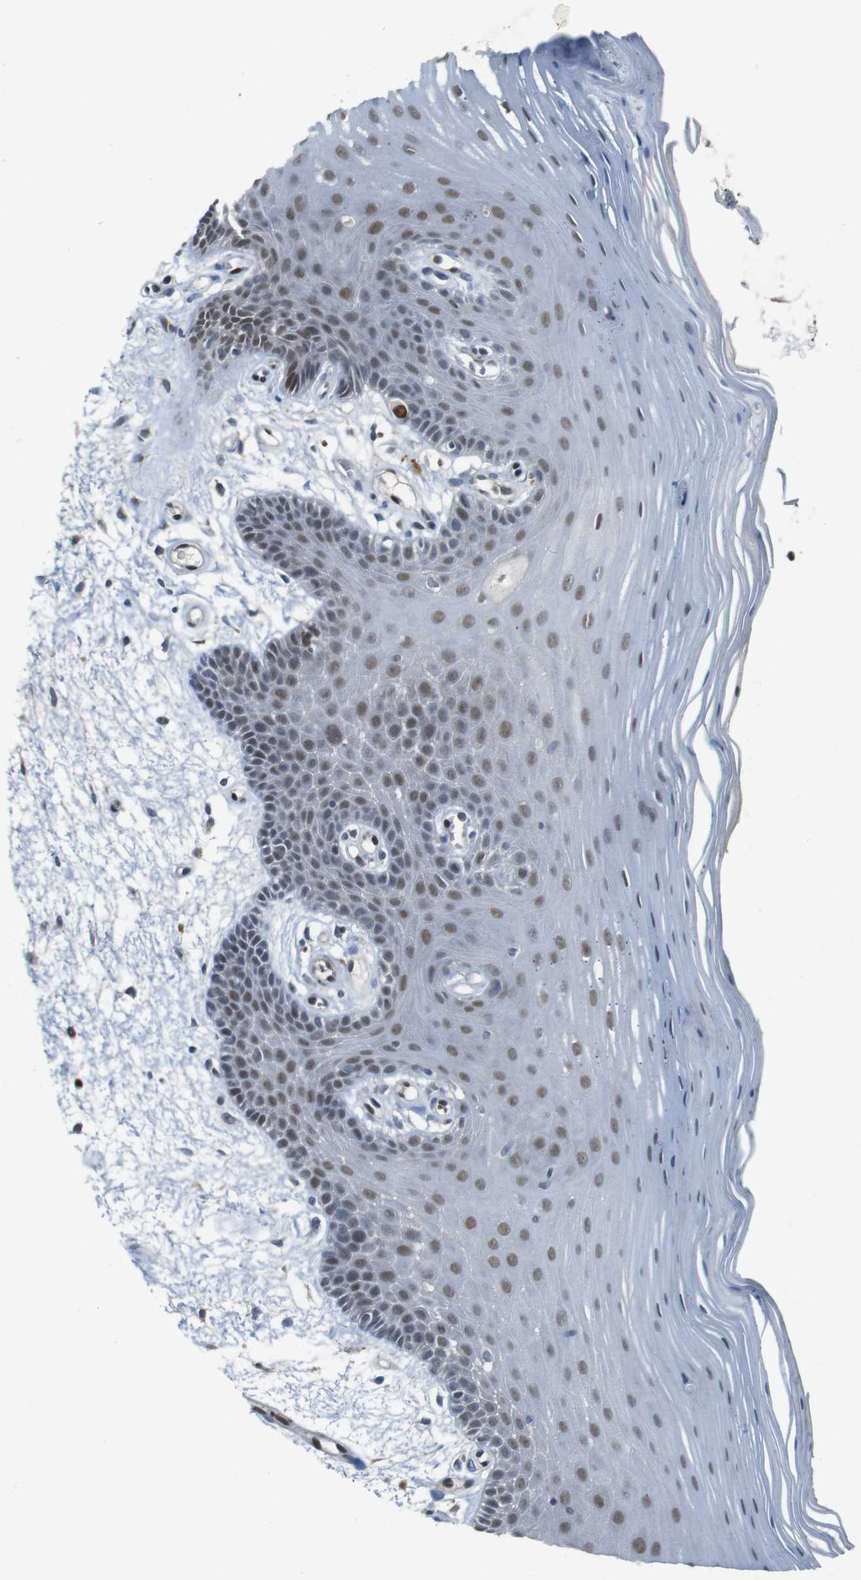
{"staining": {"intensity": "moderate", "quantity": ">75%", "location": "nuclear"}, "tissue": "oral mucosa", "cell_type": "Squamous epithelial cells", "image_type": "normal", "snomed": [{"axis": "morphology", "description": "Normal tissue, NOS"}, {"axis": "morphology", "description": "Squamous cell carcinoma, NOS"}, {"axis": "topography", "description": "Skeletal muscle"}, {"axis": "topography", "description": "Oral tissue"}, {"axis": "topography", "description": "Head-Neck"}], "caption": "A medium amount of moderate nuclear expression is present in approximately >75% of squamous epithelial cells in normal oral mucosa.", "gene": "MAPKAPK5", "patient": {"sex": "male", "age": 71}}